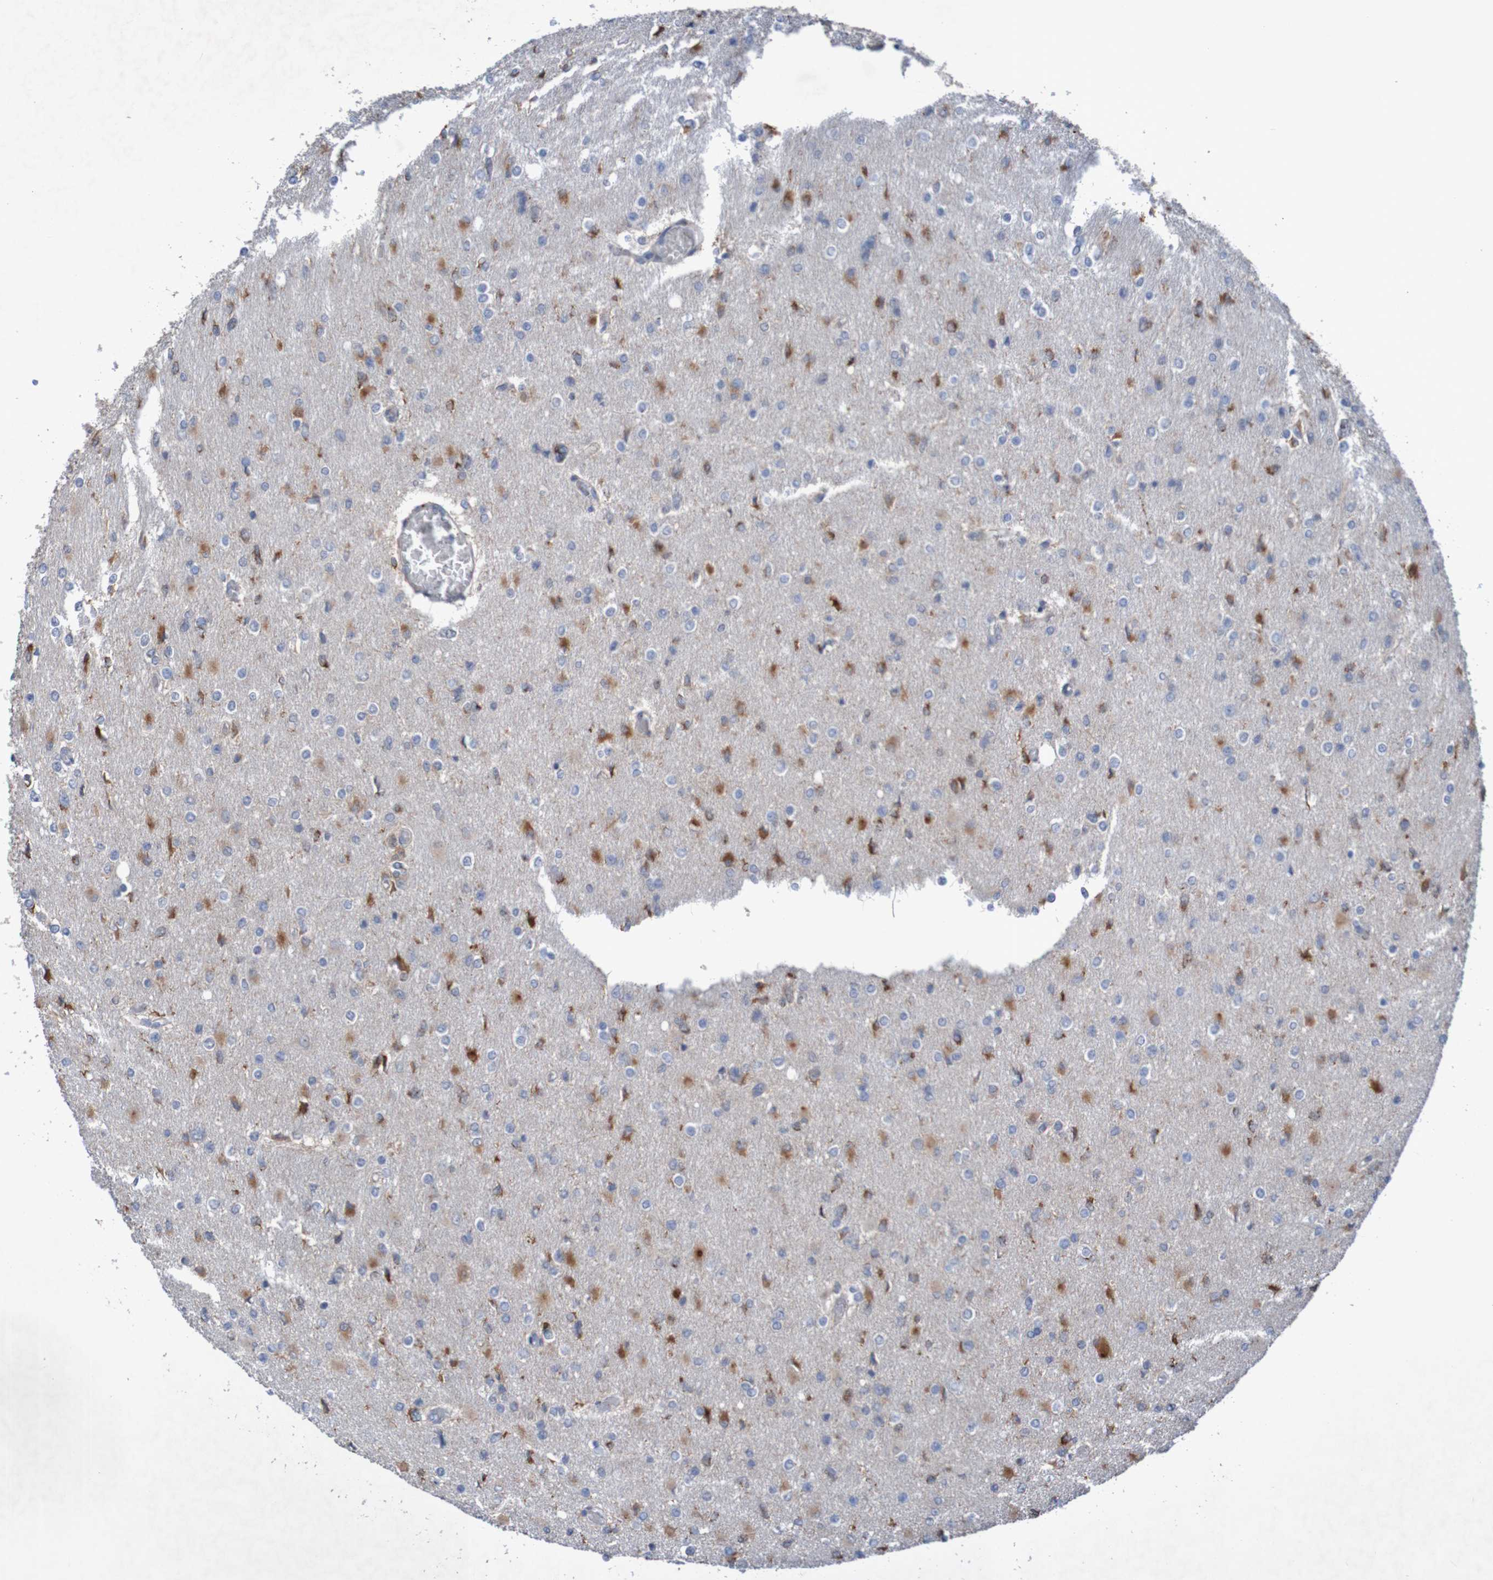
{"staining": {"intensity": "moderate", "quantity": "<25%", "location": "cytoplasmic/membranous"}, "tissue": "glioma", "cell_type": "Tumor cells", "image_type": "cancer", "snomed": [{"axis": "morphology", "description": "Glioma, malignant, High grade"}, {"axis": "topography", "description": "Cerebral cortex"}], "caption": "Tumor cells exhibit low levels of moderate cytoplasmic/membranous expression in approximately <25% of cells in human malignant glioma (high-grade). (brown staining indicates protein expression, while blue staining denotes nuclei).", "gene": "ANGPT4", "patient": {"sex": "female", "age": 36}}